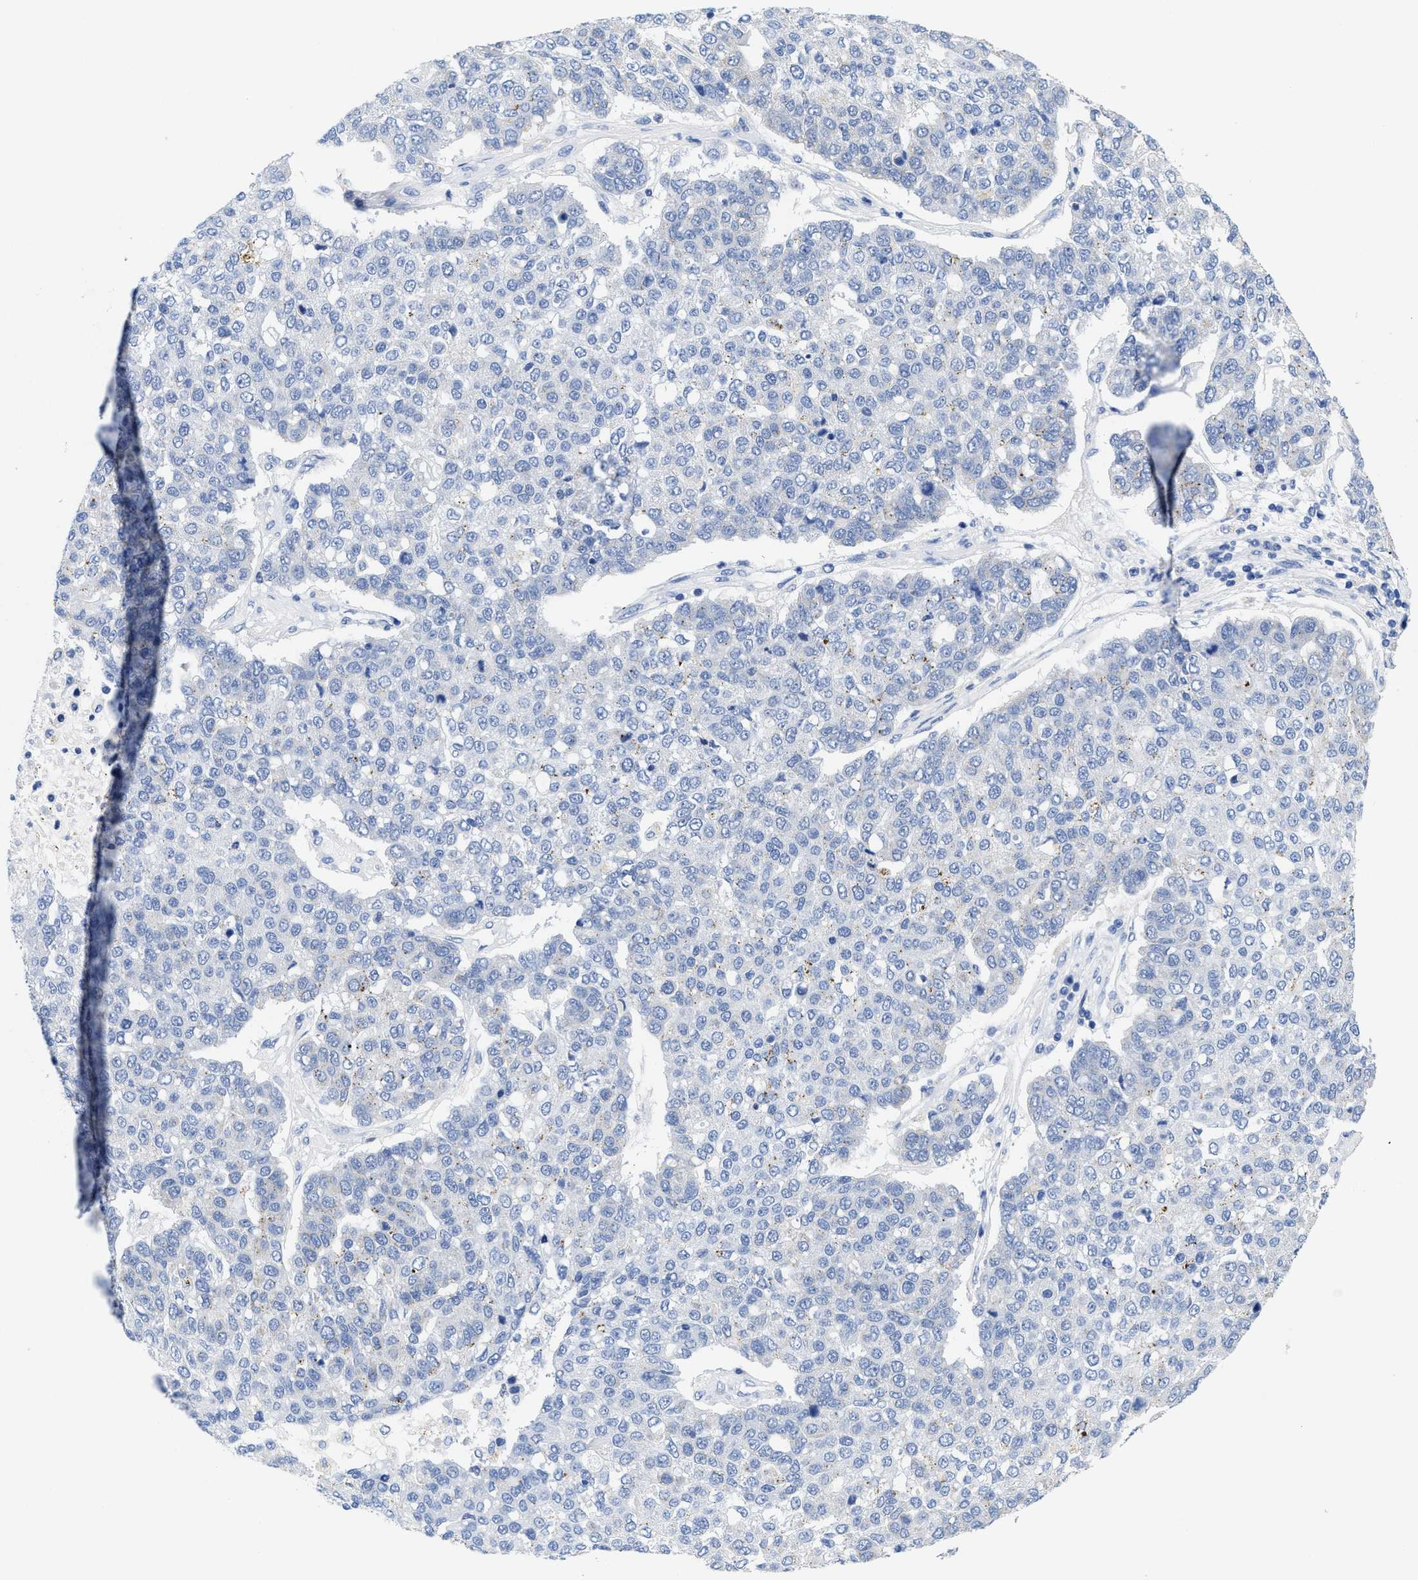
{"staining": {"intensity": "negative", "quantity": "none", "location": "none"}, "tissue": "pancreatic cancer", "cell_type": "Tumor cells", "image_type": "cancer", "snomed": [{"axis": "morphology", "description": "Adenocarcinoma, NOS"}, {"axis": "topography", "description": "Pancreas"}], "caption": "Tumor cells show no significant expression in pancreatic adenocarcinoma.", "gene": "TBRG4", "patient": {"sex": "female", "age": 61}}